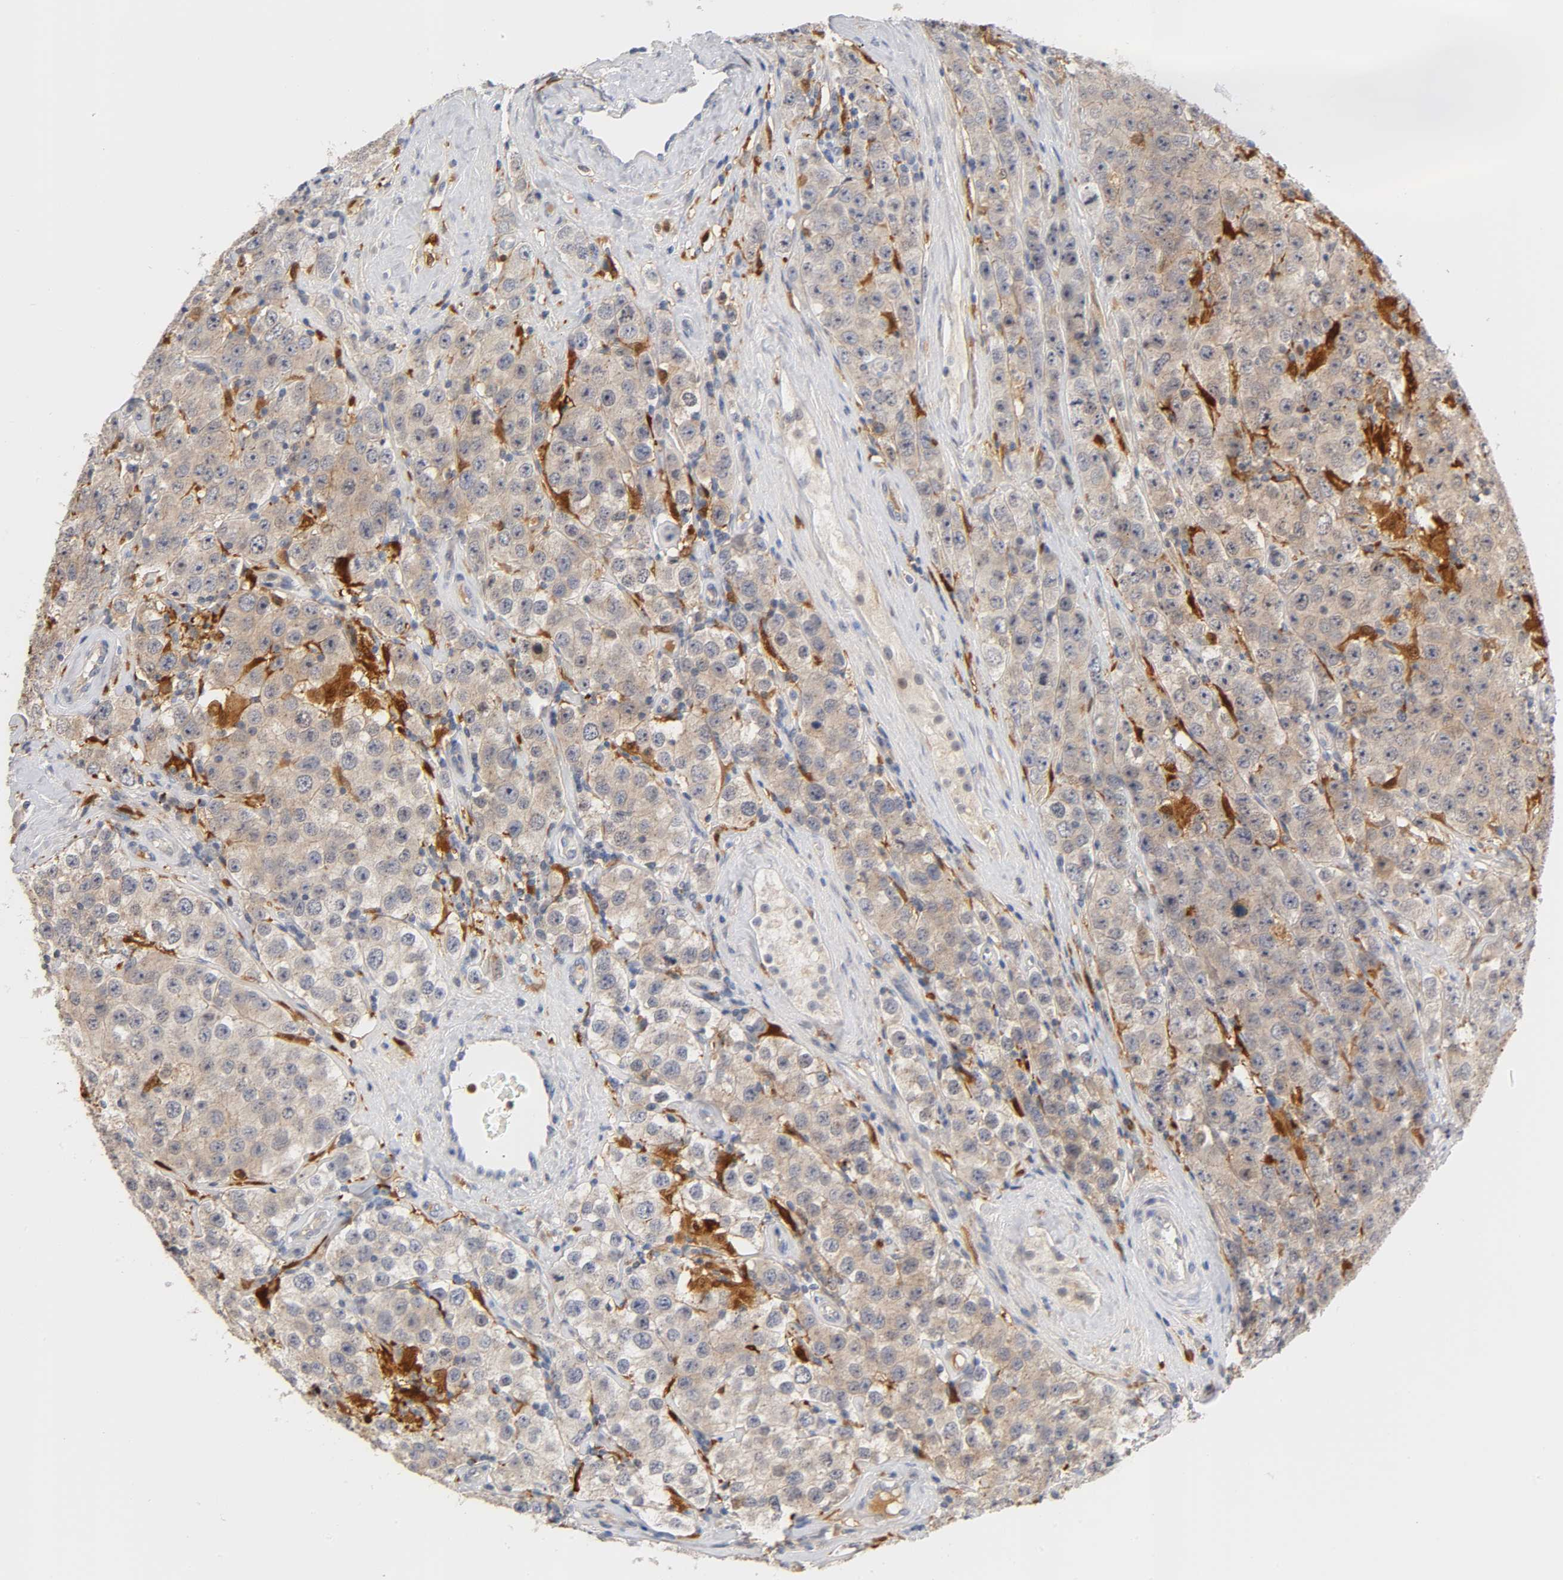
{"staining": {"intensity": "negative", "quantity": "none", "location": "none"}, "tissue": "testis cancer", "cell_type": "Tumor cells", "image_type": "cancer", "snomed": [{"axis": "morphology", "description": "Seminoma, NOS"}, {"axis": "topography", "description": "Testis"}], "caption": "Testis seminoma was stained to show a protein in brown. There is no significant staining in tumor cells.", "gene": "IL18", "patient": {"sex": "male", "age": 52}}